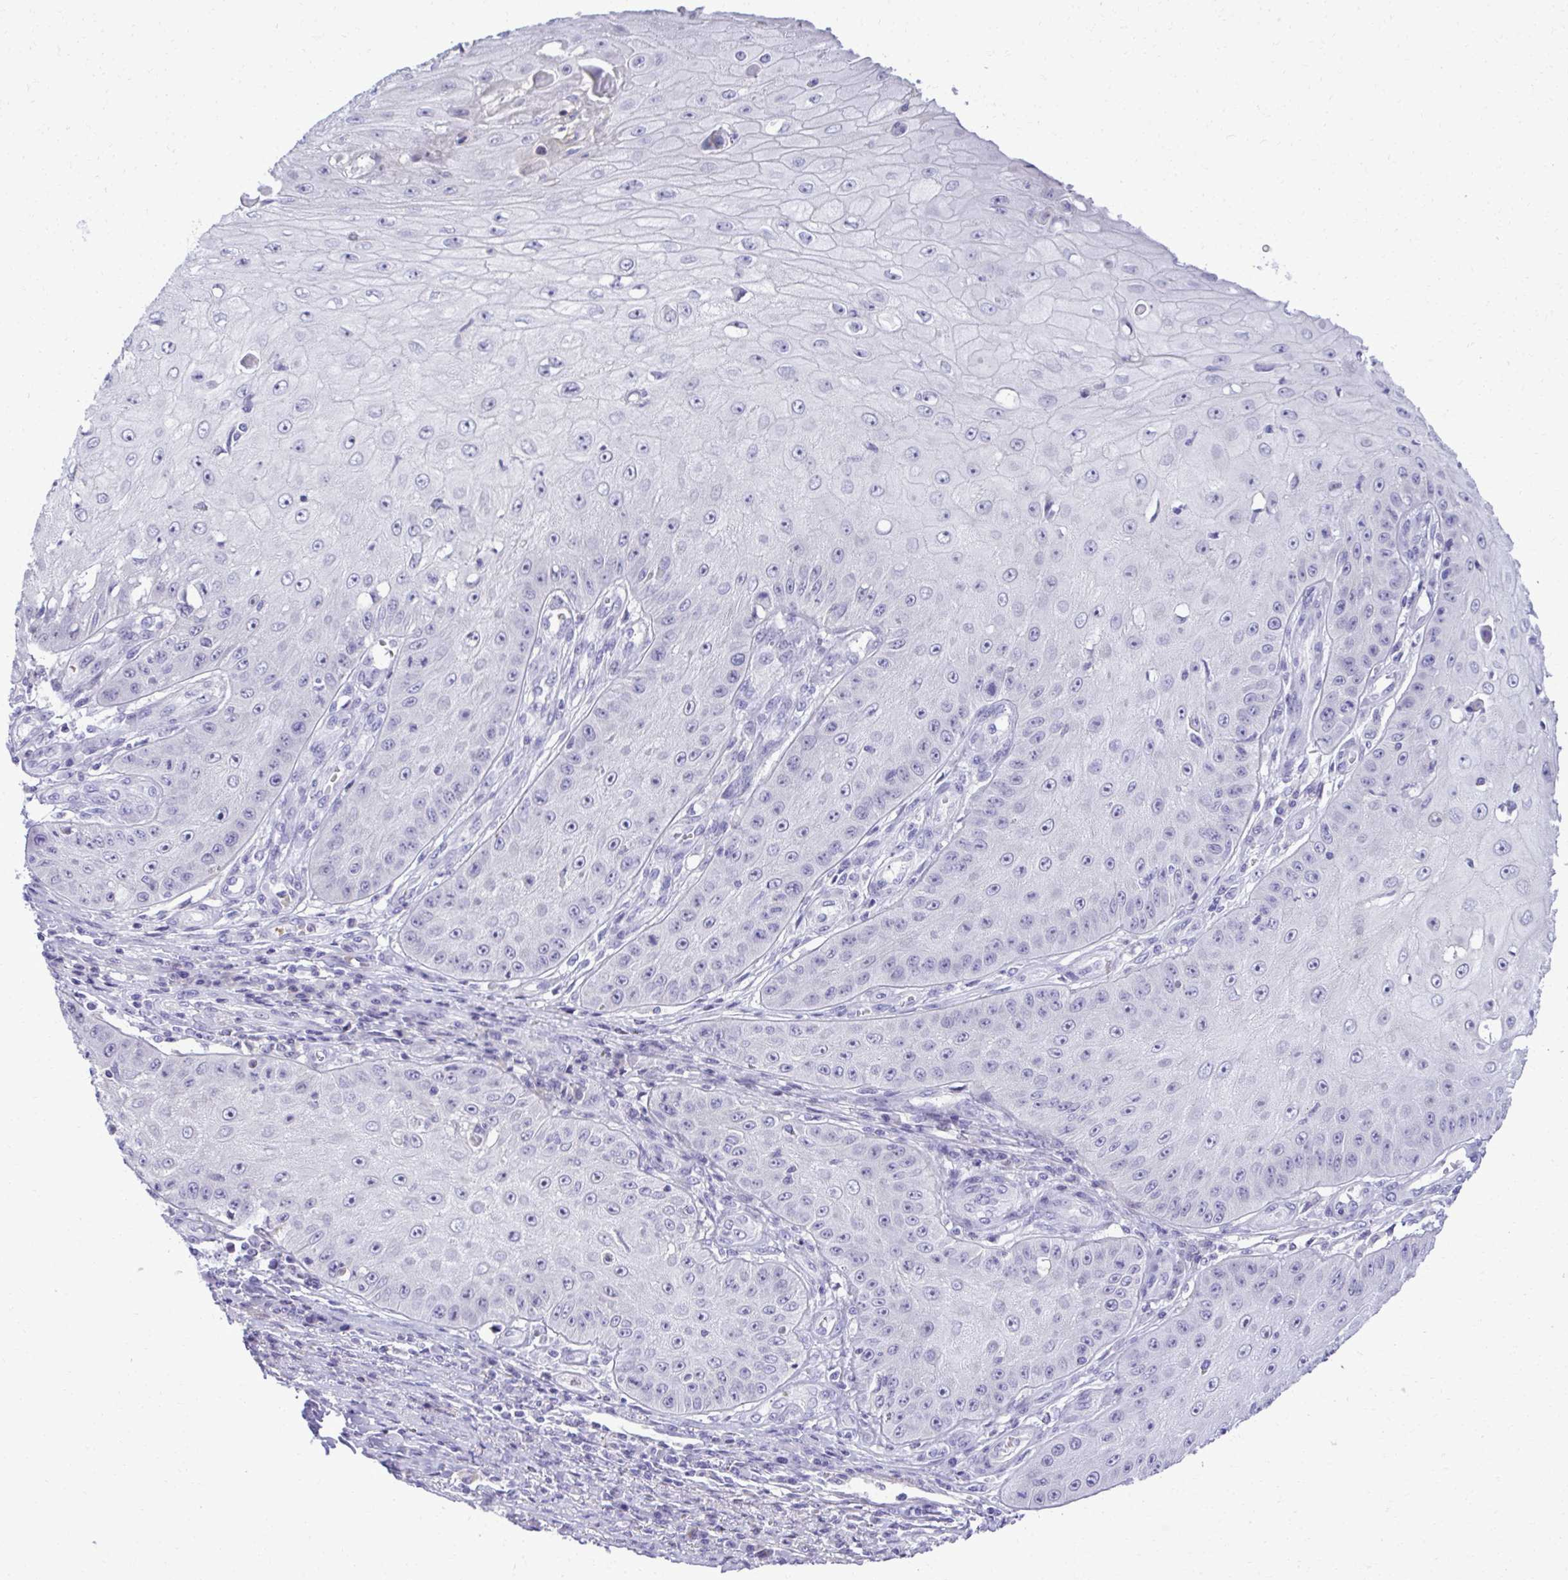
{"staining": {"intensity": "negative", "quantity": "none", "location": "none"}, "tissue": "skin cancer", "cell_type": "Tumor cells", "image_type": "cancer", "snomed": [{"axis": "morphology", "description": "Squamous cell carcinoma, NOS"}, {"axis": "topography", "description": "Skin"}], "caption": "High magnification brightfield microscopy of skin cancer stained with DAB (3,3'-diaminobenzidine) (brown) and counterstained with hematoxylin (blue): tumor cells show no significant positivity. (DAB IHC, high magnification).", "gene": "PITPNM3", "patient": {"sex": "male", "age": 70}}